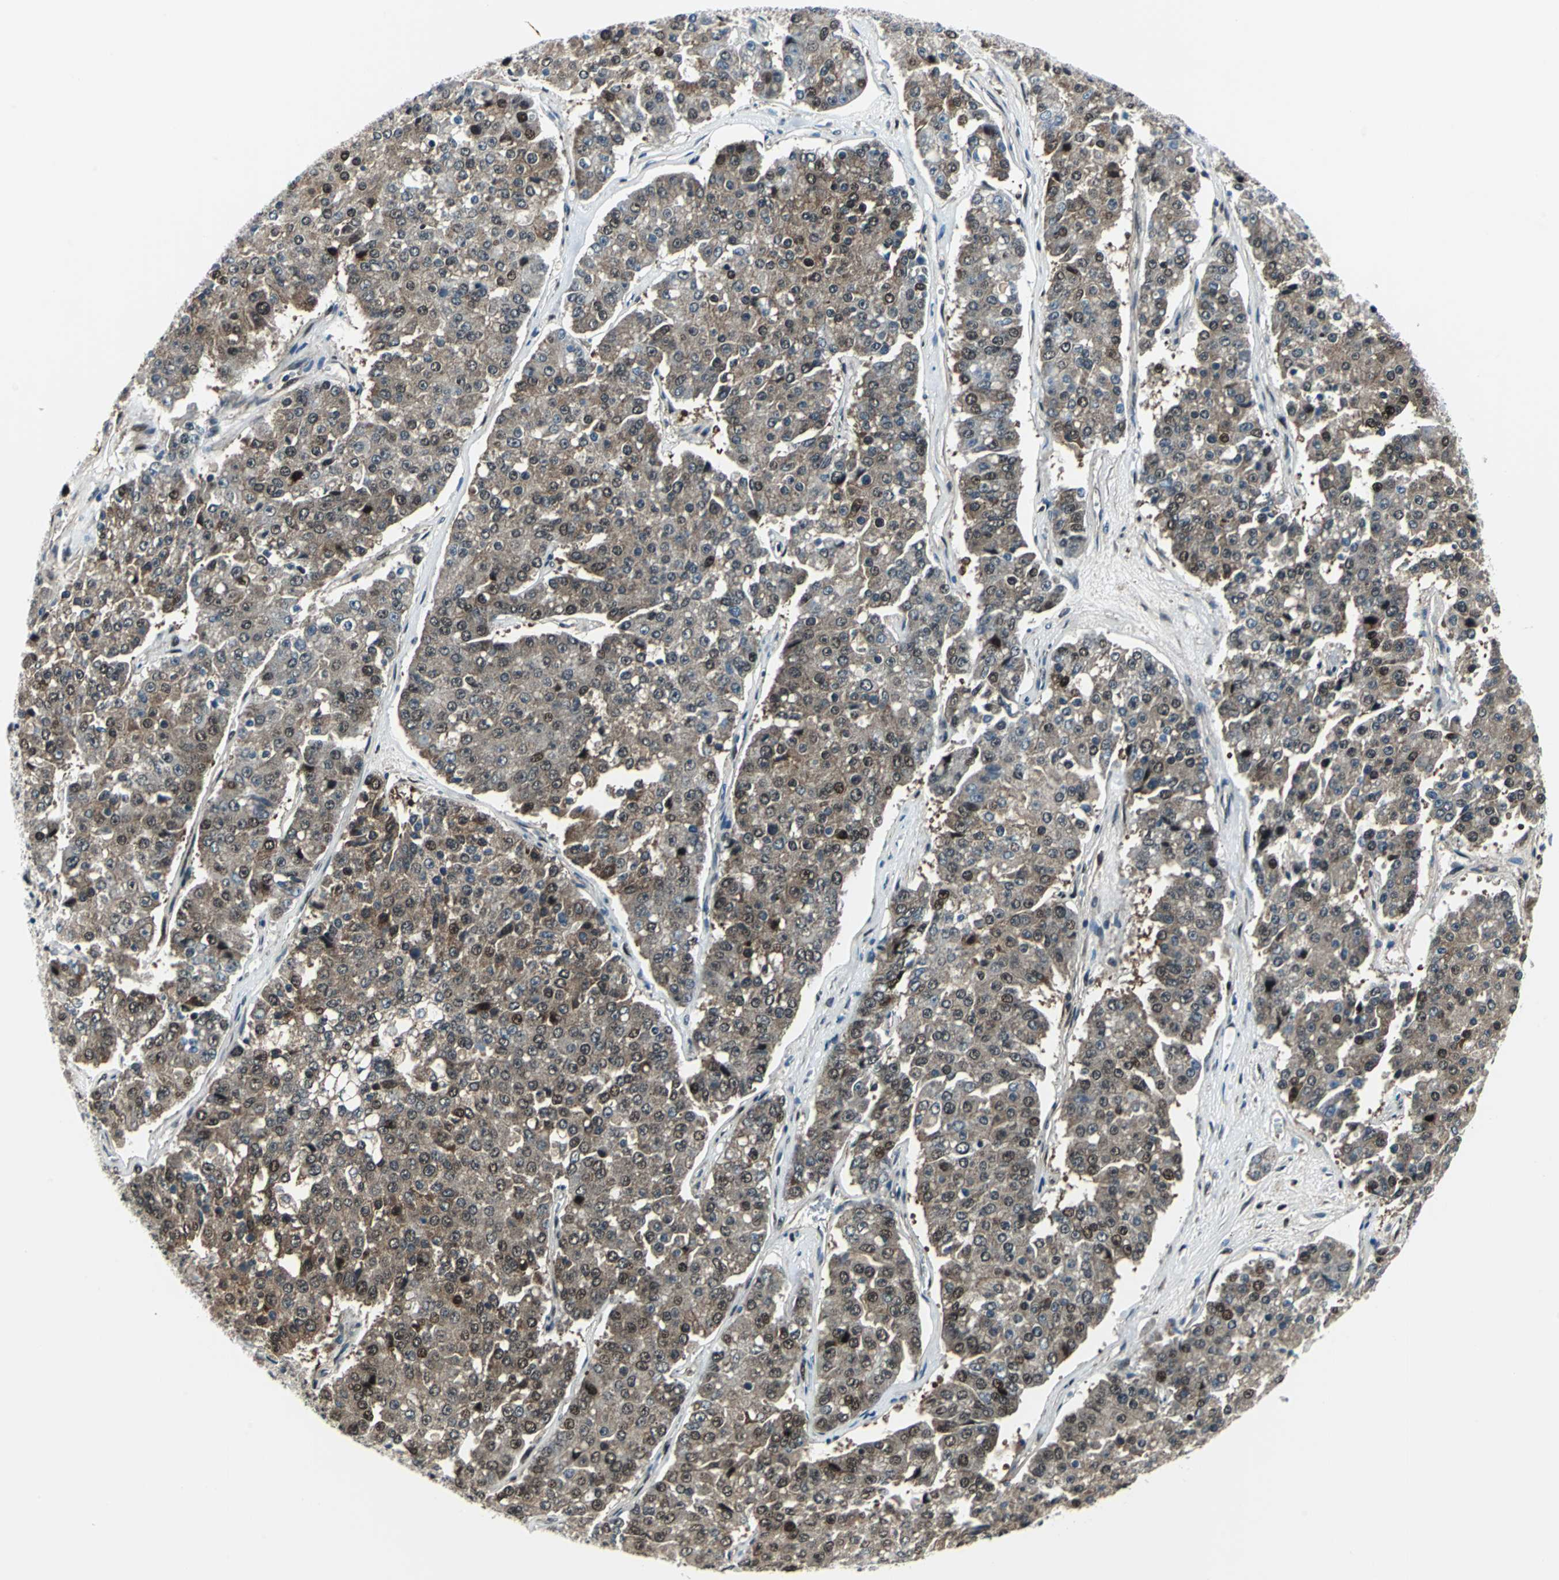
{"staining": {"intensity": "moderate", "quantity": ">75%", "location": "cytoplasmic/membranous,nuclear"}, "tissue": "pancreatic cancer", "cell_type": "Tumor cells", "image_type": "cancer", "snomed": [{"axis": "morphology", "description": "Adenocarcinoma, NOS"}, {"axis": "topography", "description": "Pancreas"}], "caption": "IHC staining of adenocarcinoma (pancreatic), which reveals medium levels of moderate cytoplasmic/membranous and nuclear expression in approximately >75% of tumor cells indicating moderate cytoplasmic/membranous and nuclear protein staining. The staining was performed using DAB (3,3'-diaminobenzidine) (brown) for protein detection and nuclei were counterstained in hematoxylin (blue).", "gene": "POLR3K", "patient": {"sex": "male", "age": 50}}